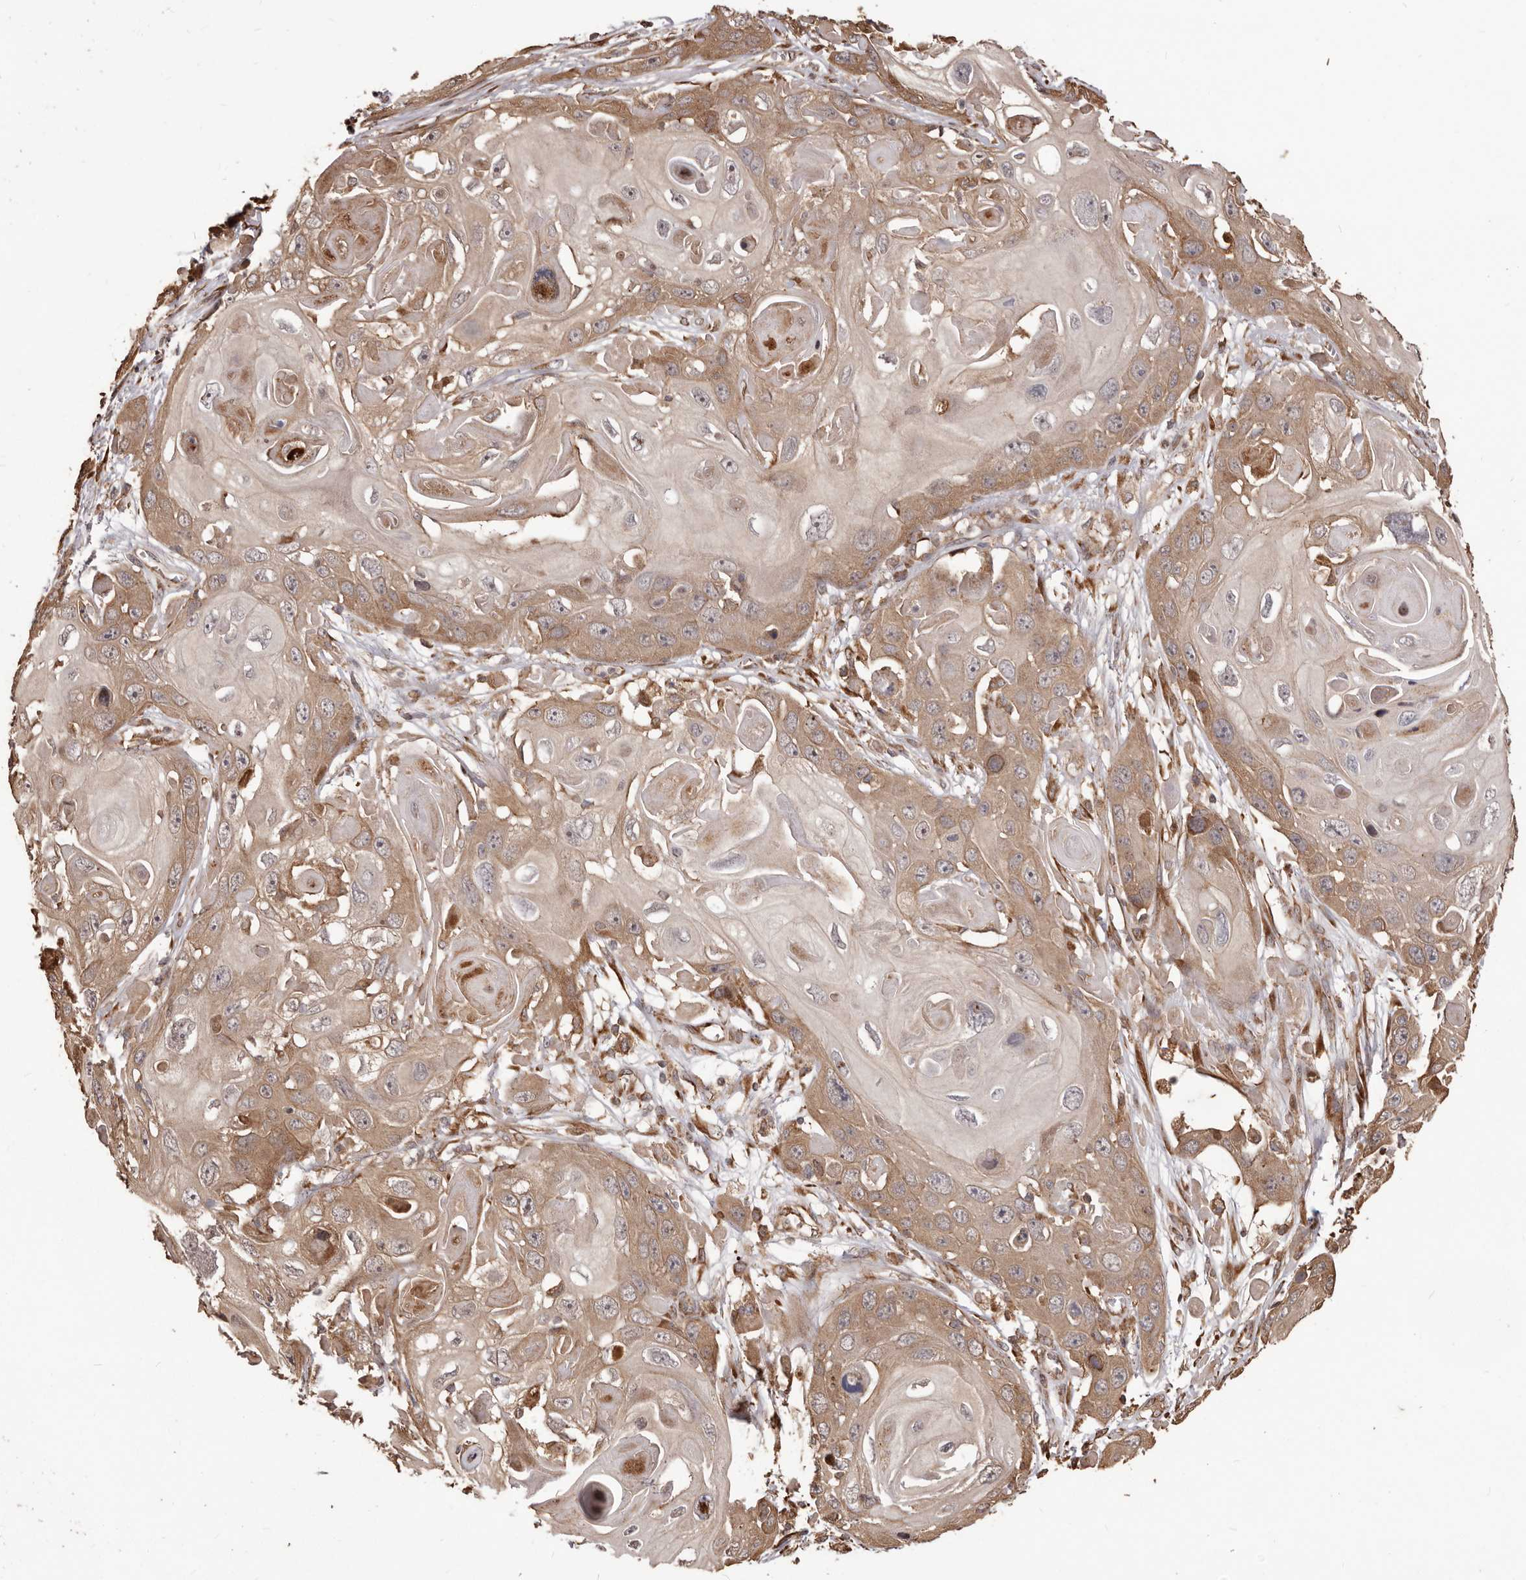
{"staining": {"intensity": "moderate", "quantity": ">75%", "location": "cytoplasmic/membranous"}, "tissue": "skin cancer", "cell_type": "Tumor cells", "image_type": "cancer", "snomed": [{"axis": "morphology", "description": "Squamous cell carcinoma, NOS"}, {"axis": "topography", "description": "Skin"}], "caption": "Squamous cell carcinoma (skin) stained with a protein marker demonstrates moderate staining in tumor cells.", "gene": "MTO1", "patient": {"sex": "male", "age": 55}}